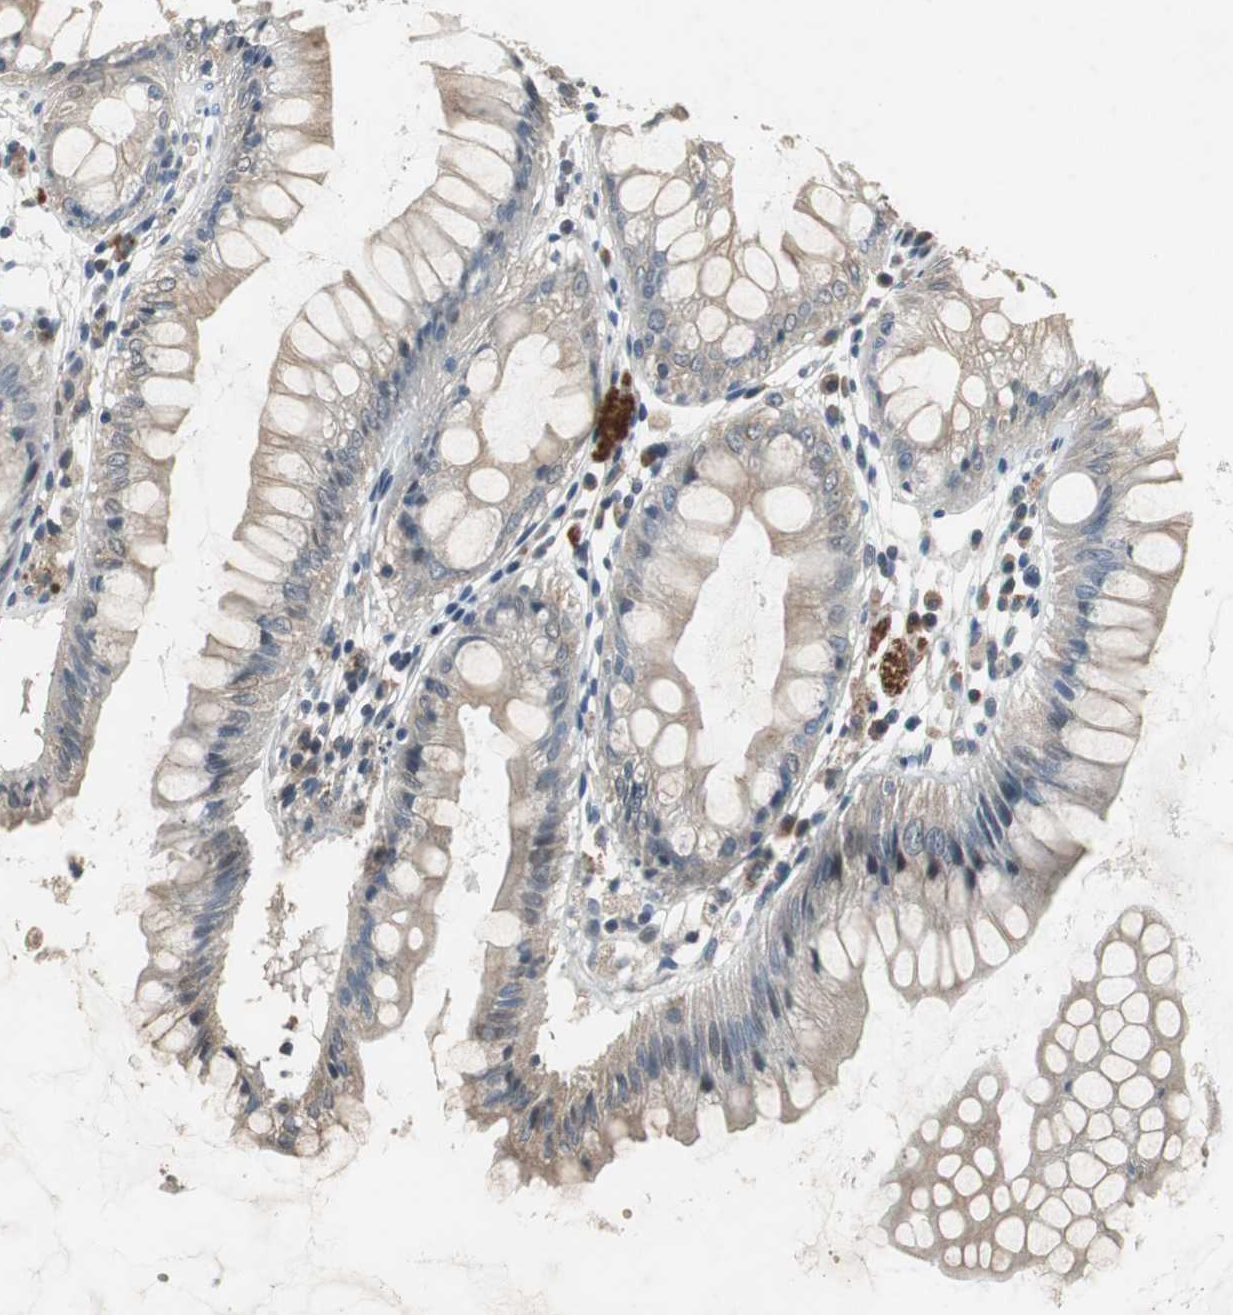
{"staining": {"intensity": "weak", "quantity": "25%-75%", "location": "cytoplasmic/membranous"}, "tissue": "rectum", "cell_type": "Glandular cells", "image_type": "normal", "snomed": [{"axis": "morphology", "description": "Normal tissue, NOS"}, {"axis": "morphology", "description": "Adenocarcinoma, NOS"}, {"axis": "topography", "description": "Rectum"}], "caption": "Benign rectum shows weak cytoplasmic/membranous staining in approximately 25%-75% of glandular cells, visualized by immunohistochemistry. The staining was performed using DAB to visualize the protein expression in brown, while the nuclei were stained in blue with hematoxylin (Magnification: 20x).", "gene": "PI4KB", "patient": {"sex": "female", "age": 65}}